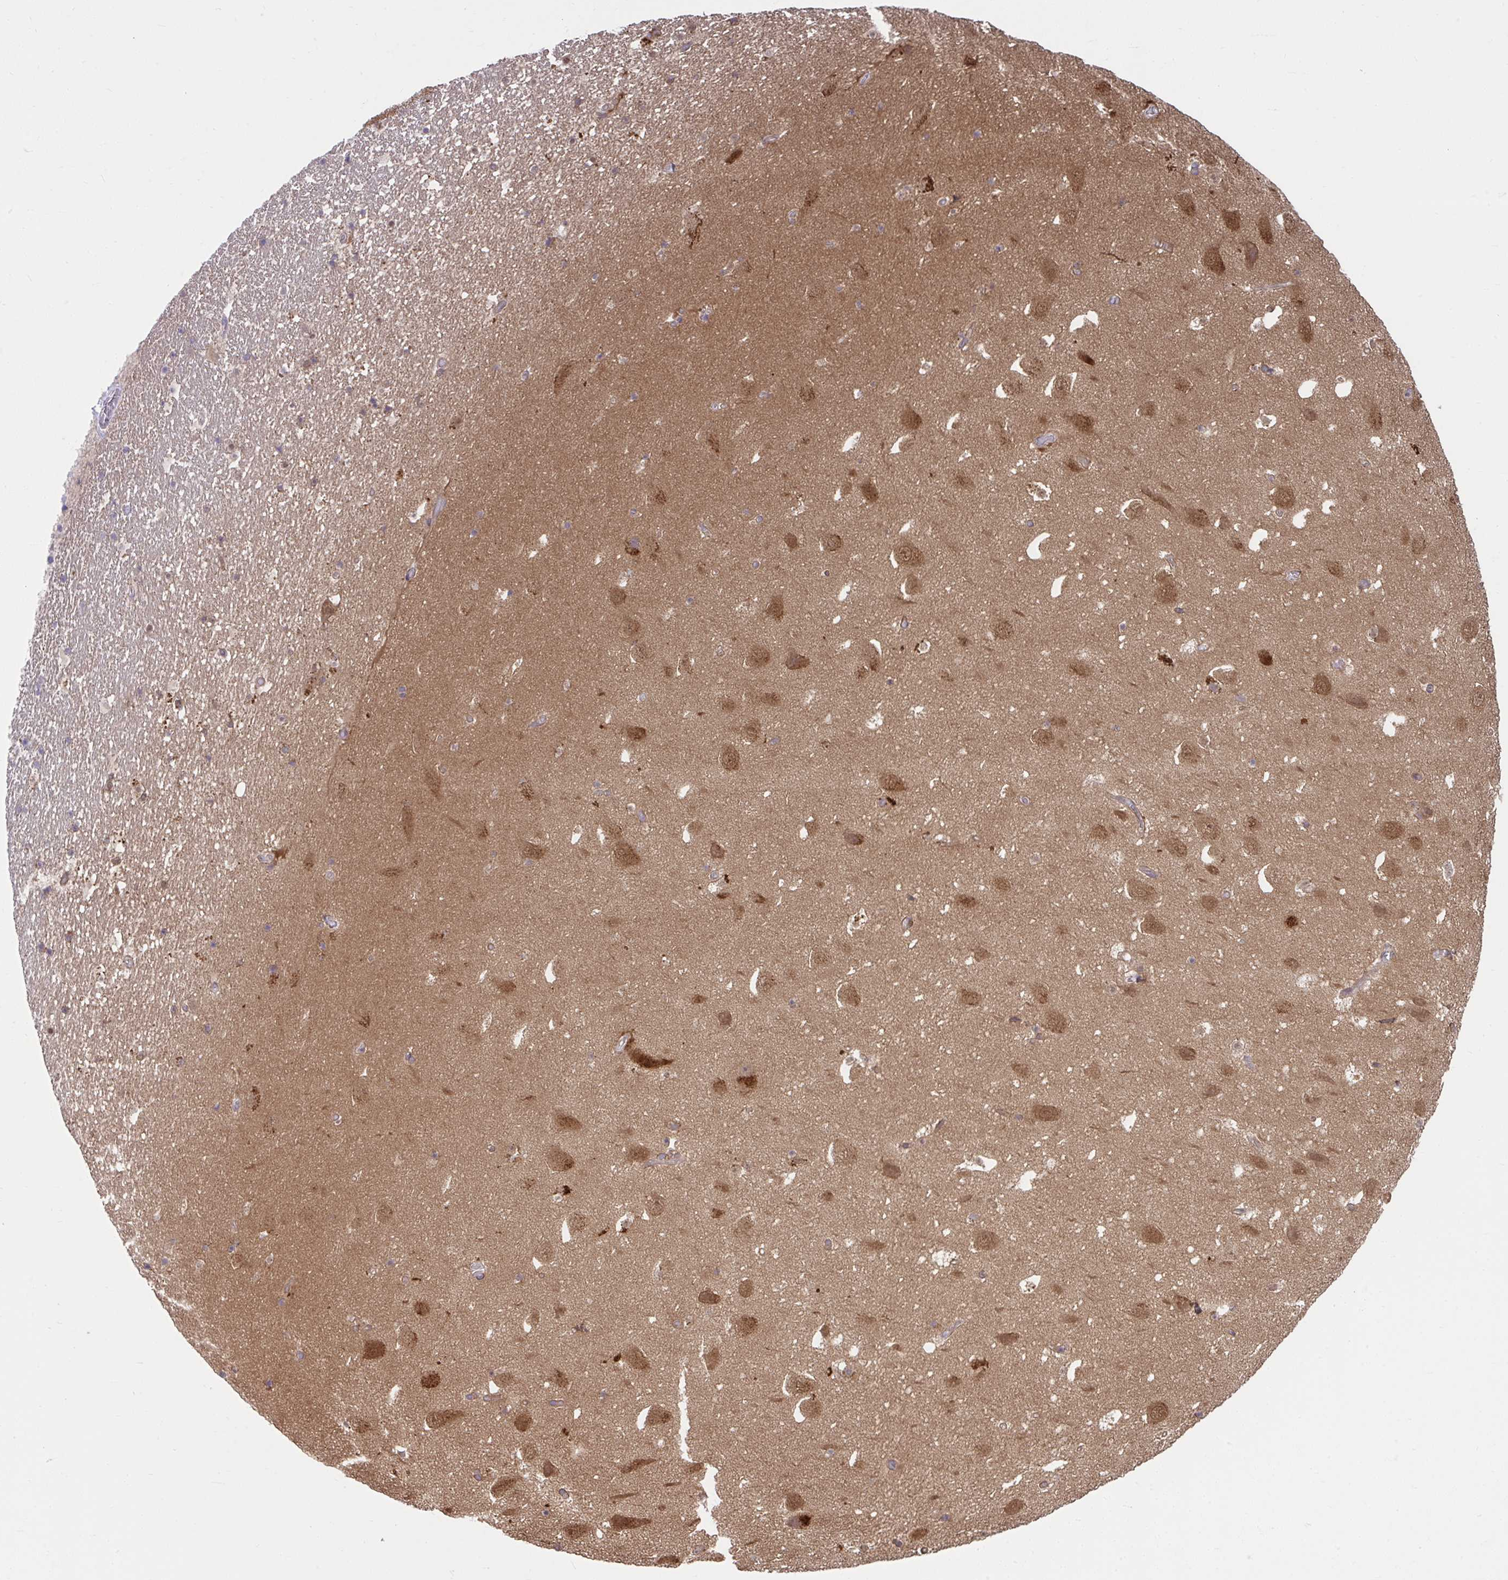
{"staining": {"intensity": "moderate", "quantity": "<25%", "location": "cytoplasmic/membranous,nuclear"}, "tissue": "hippocampus", "cell_type": "Glial cells", "image_type": "normal", "snomed": [{"axis": "morphology", "description": "Normal tissue, NOS"}, {"axis": "topography", "description": "Hippocampus"}], "caption": "Immunohistochemical staining of normal hippocampus exhibits low levels of moderate cytoplasmic/membranous,nuclear positivity in about <25% of glial cells.", "gene": "PCDHB7", "patient": {"sex": "female", "age": 42}}